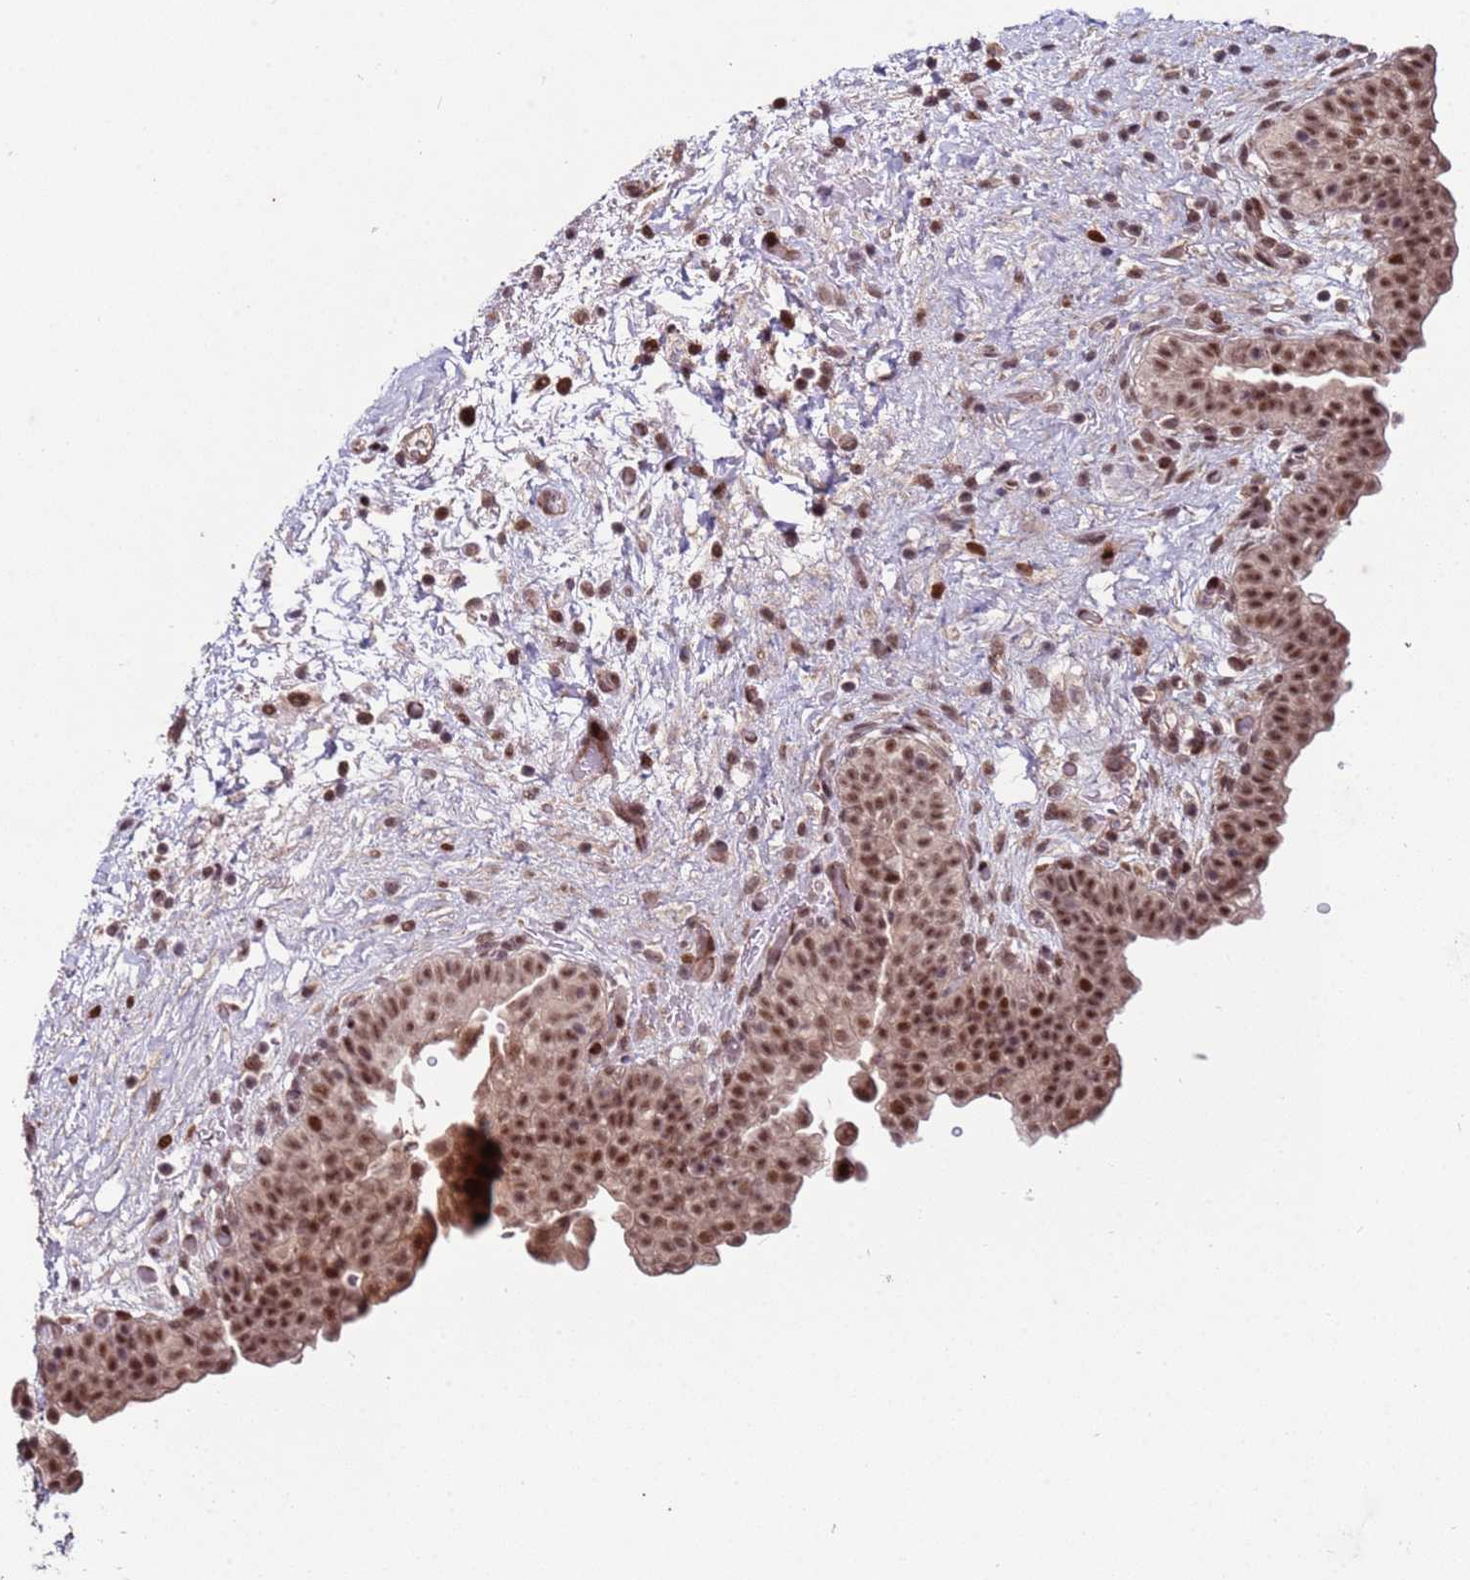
{"staining": {"intensity": "moderate", "quantity": ">75%", "location": "nuclear"}, "tissue": "urinary bladder", "cell_type": "Urothelial cells", "image_type": "normal", "snomed": [{"axis": "morphology", "description": "Normal tissue, NOS"}, {"axis": "topography", "description": "Urinary bladder"}], "caption": "Immunohistochemistry (IHC) photomicrograph of unremarkable urinary bladder stained for a protein (brown), which displays medium levels of moderate nuclear expression in approximately >75% of urothelial cells.", "gene": "SHC3", "patient": {"sex": "male", "age": 69}}